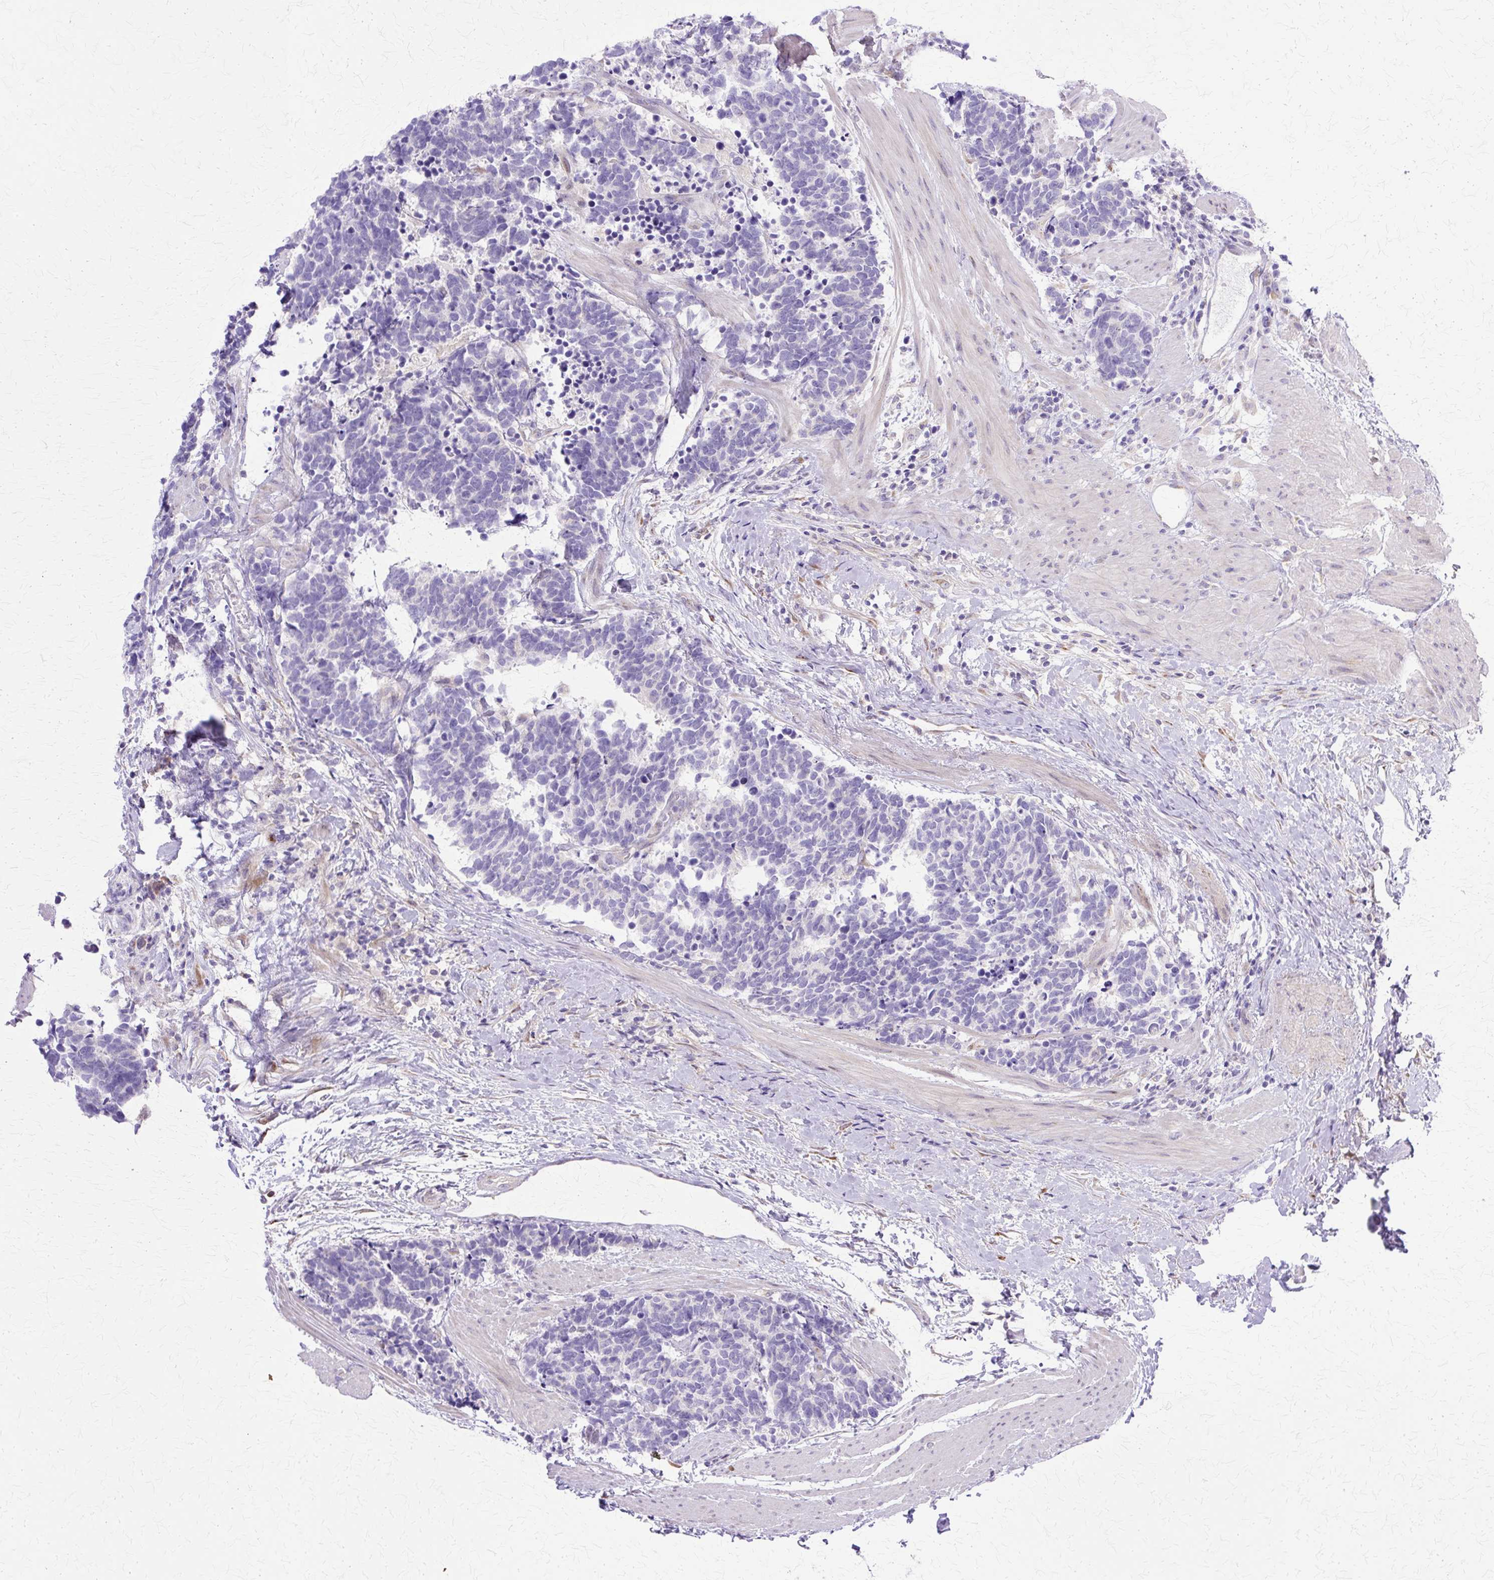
{"staining": {"intensity": "negative", "quantity": "none", "location": "none"}, "tissue": "carcinoid", "cell_type": "Tumor cells", "image_type": "cancer", "snomed": [{"axis": "morphology", "description": "Carcinoid, malignant, NOS"}, {"axis": "topography", "description": "Colon"}], "caption": "There is no significant positivity in tumor cells of carcinoid.", "gene": "TBC1D3G", "patient": {"sex": "female", "age": 52}}